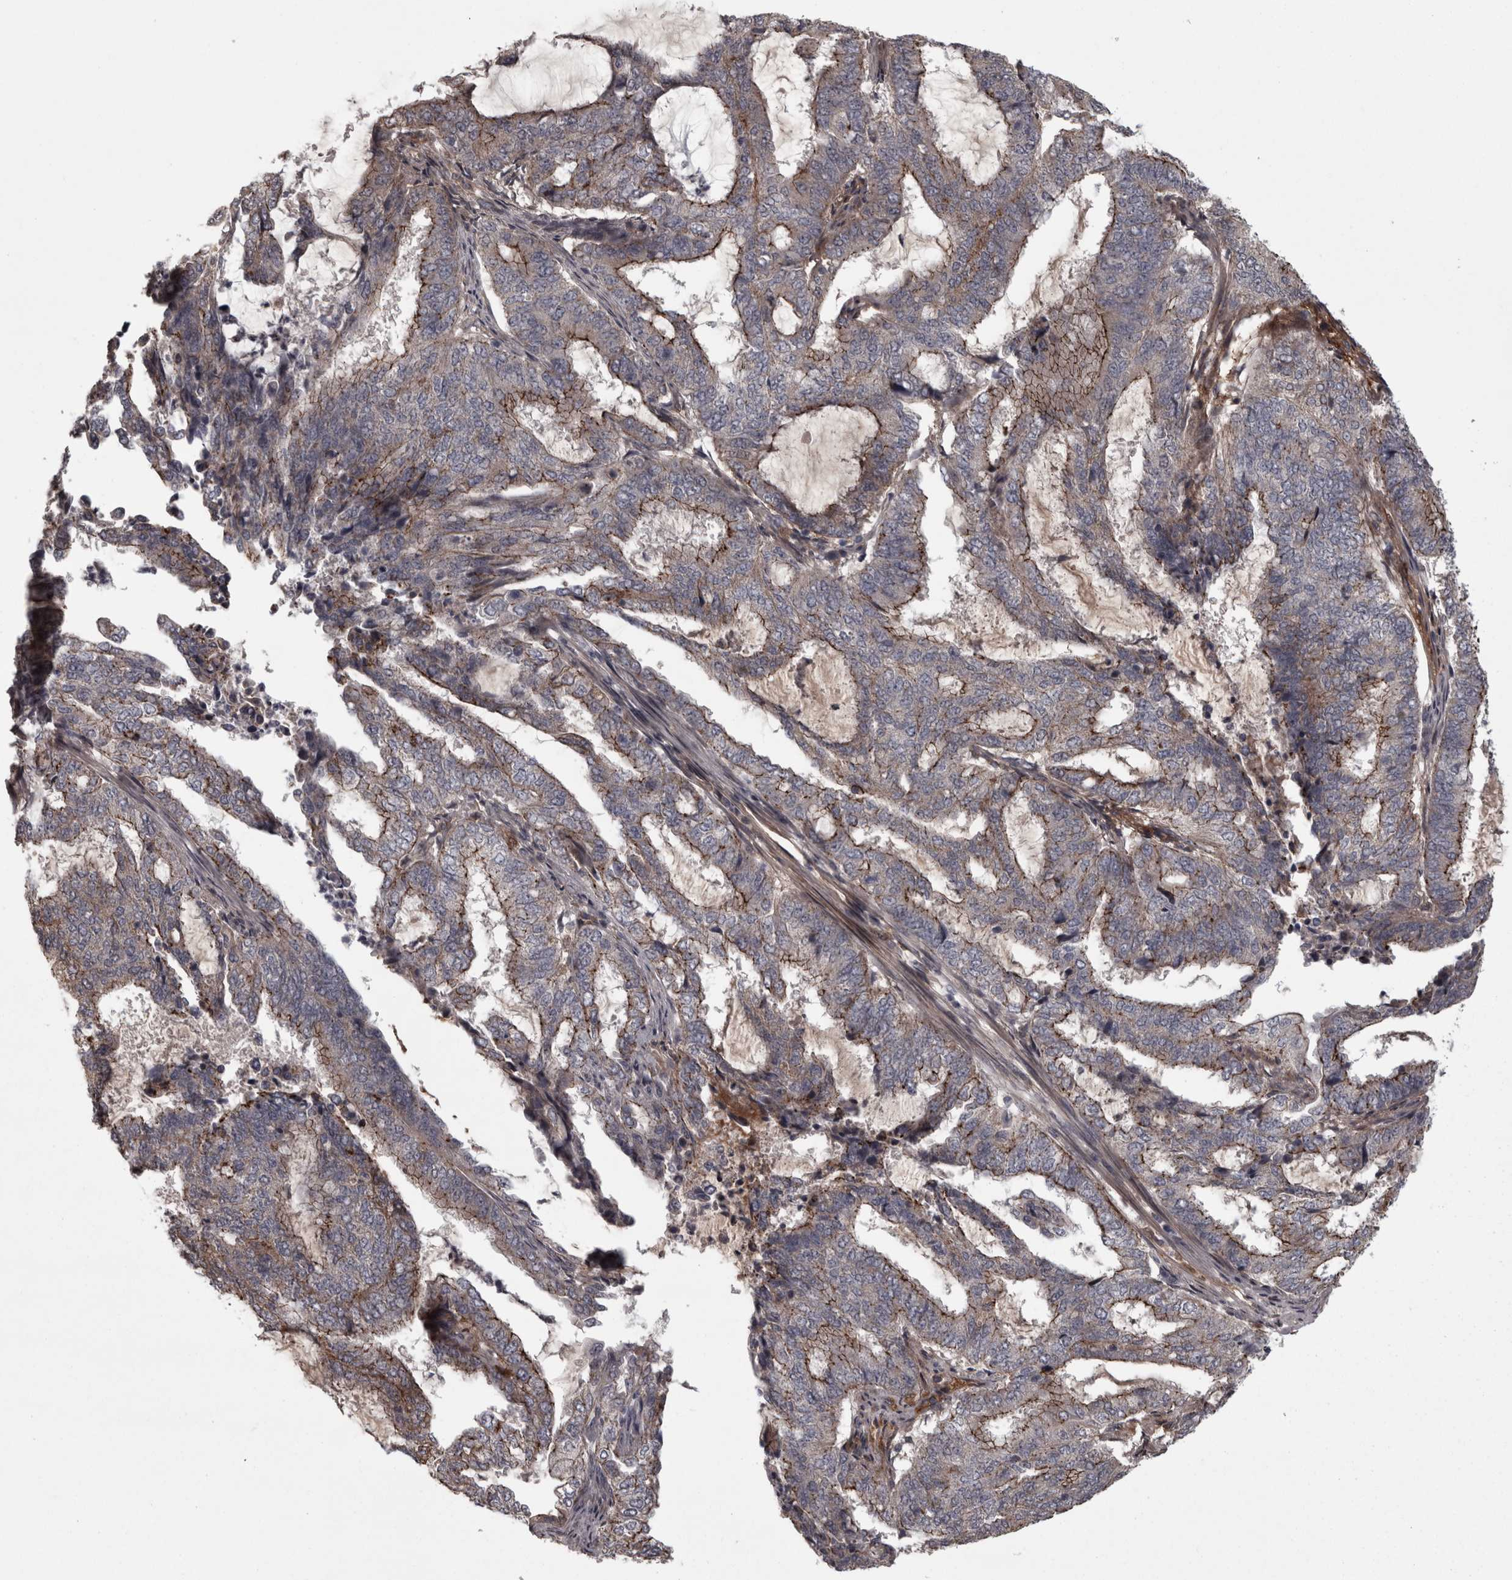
{"staining": {"intensity": "moderate", "quantity": "25%-75%", "location": "cytoplasmic/membranous"}, "tissue": "endometrial cancer", "cell_type": "Tumor cells", "image_type": "cancer", "snomed": [{"axis": "morphology", "description": "Adenocarcinoma, NOS"}, {"axis": "topography", "description": "Endometrium"}], "caption": "Adenocarcinoma (endometrial) stained with a protein marker demonstrates moderate staining in tumor cells.", "gene": "PCDH17", "patient": {"sex": "female", "age": 51}}